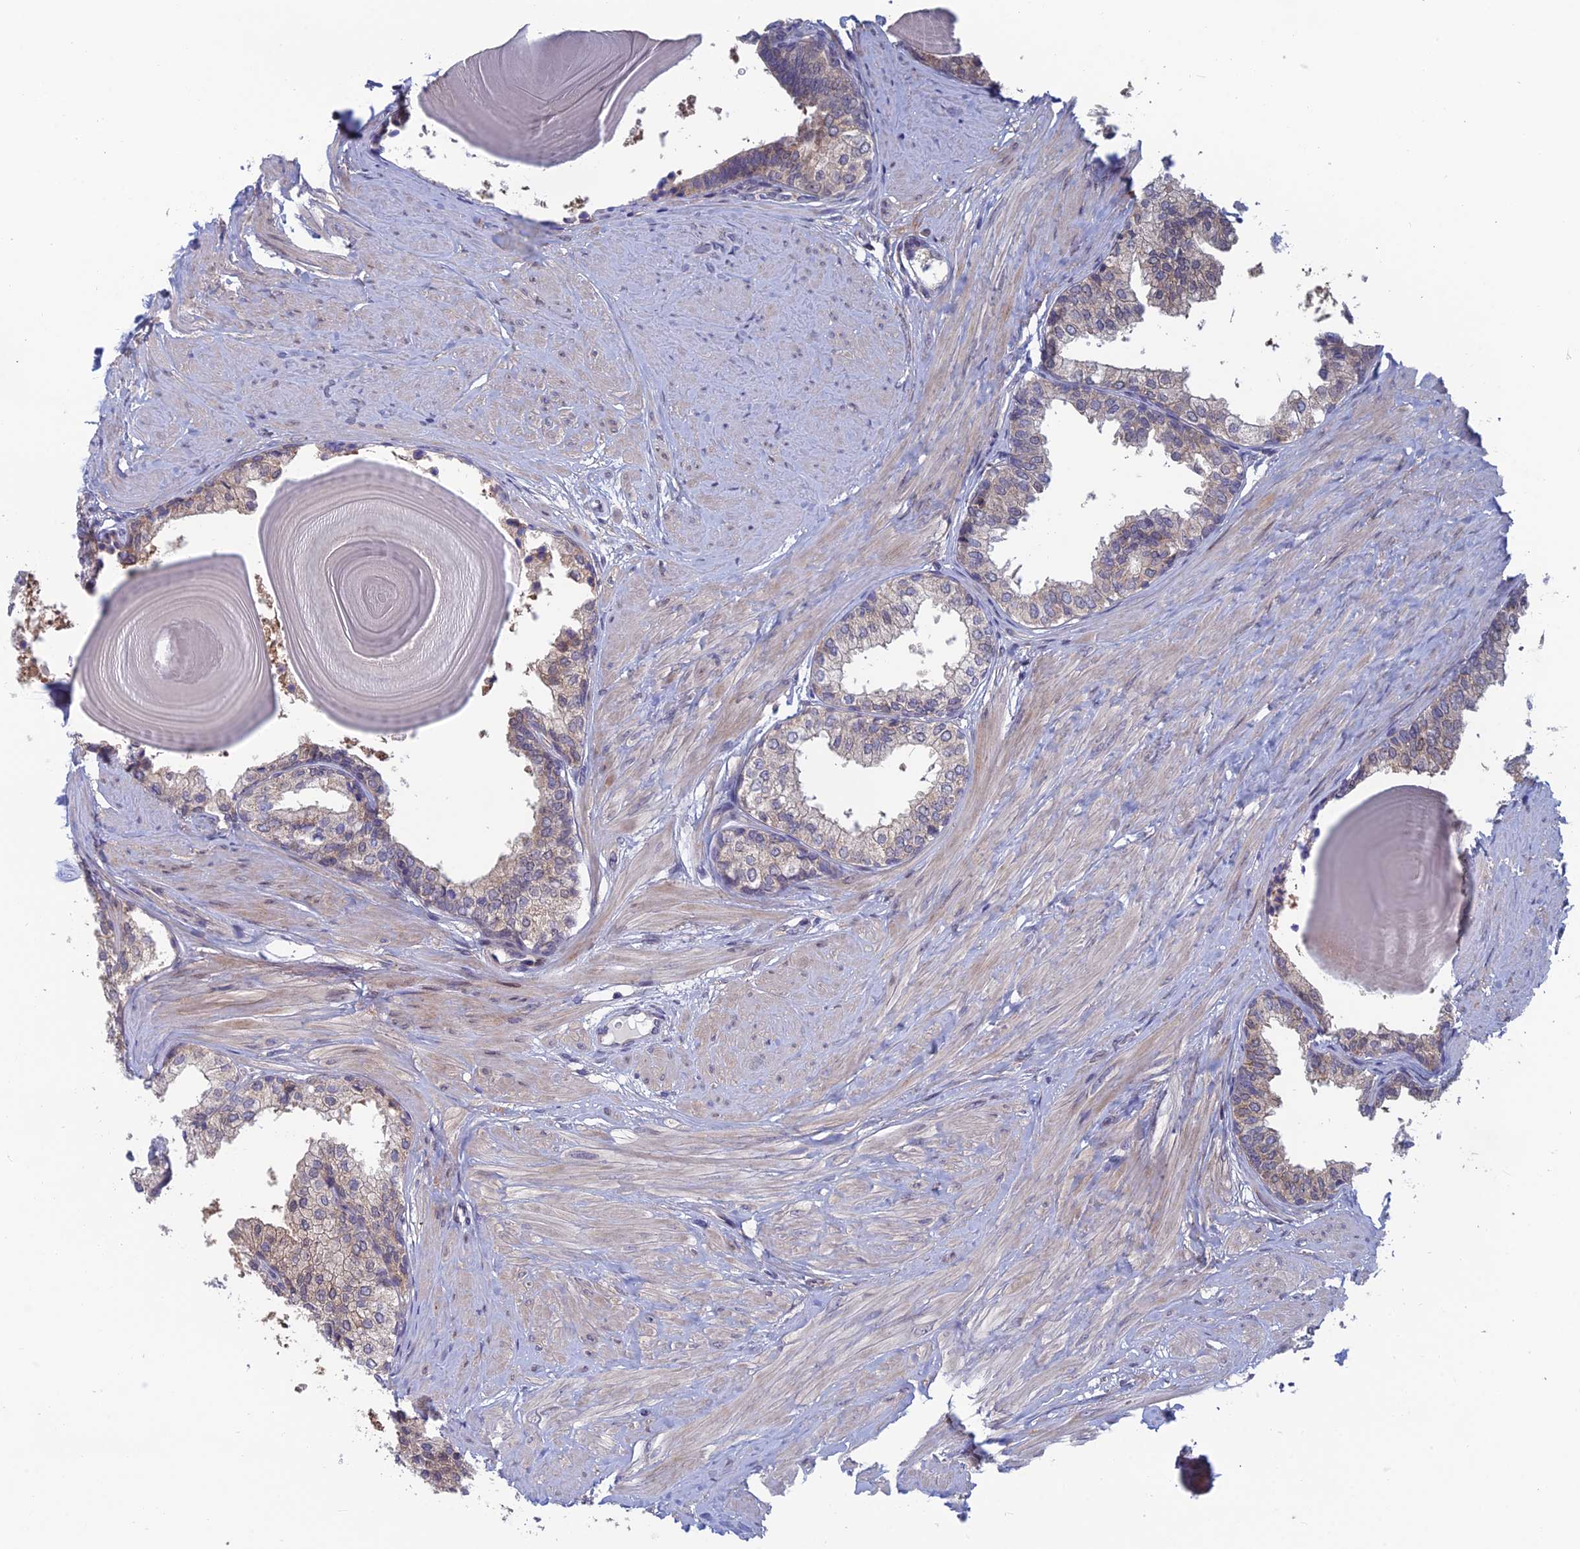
{"staining": {"intensity": "weak", "quantity": "<25%", "location": "cytoplasmic/membranous"}, "tissue": "prostate", "cell_type": "Glandular cells", "image_type": "normal", "snomed": [{"axis": "morphology", "description": "Normal tissue, NOS"}, {"axis": "topography", "description": "Prostate"}], "caption": "Immunohistochemical staining of unremarkable prostate shows no significant positivity in glandular cells. (DAB IHC, high magnification).", "gene": "SRA1", "patient": {"sex": "male", "age": 48}}